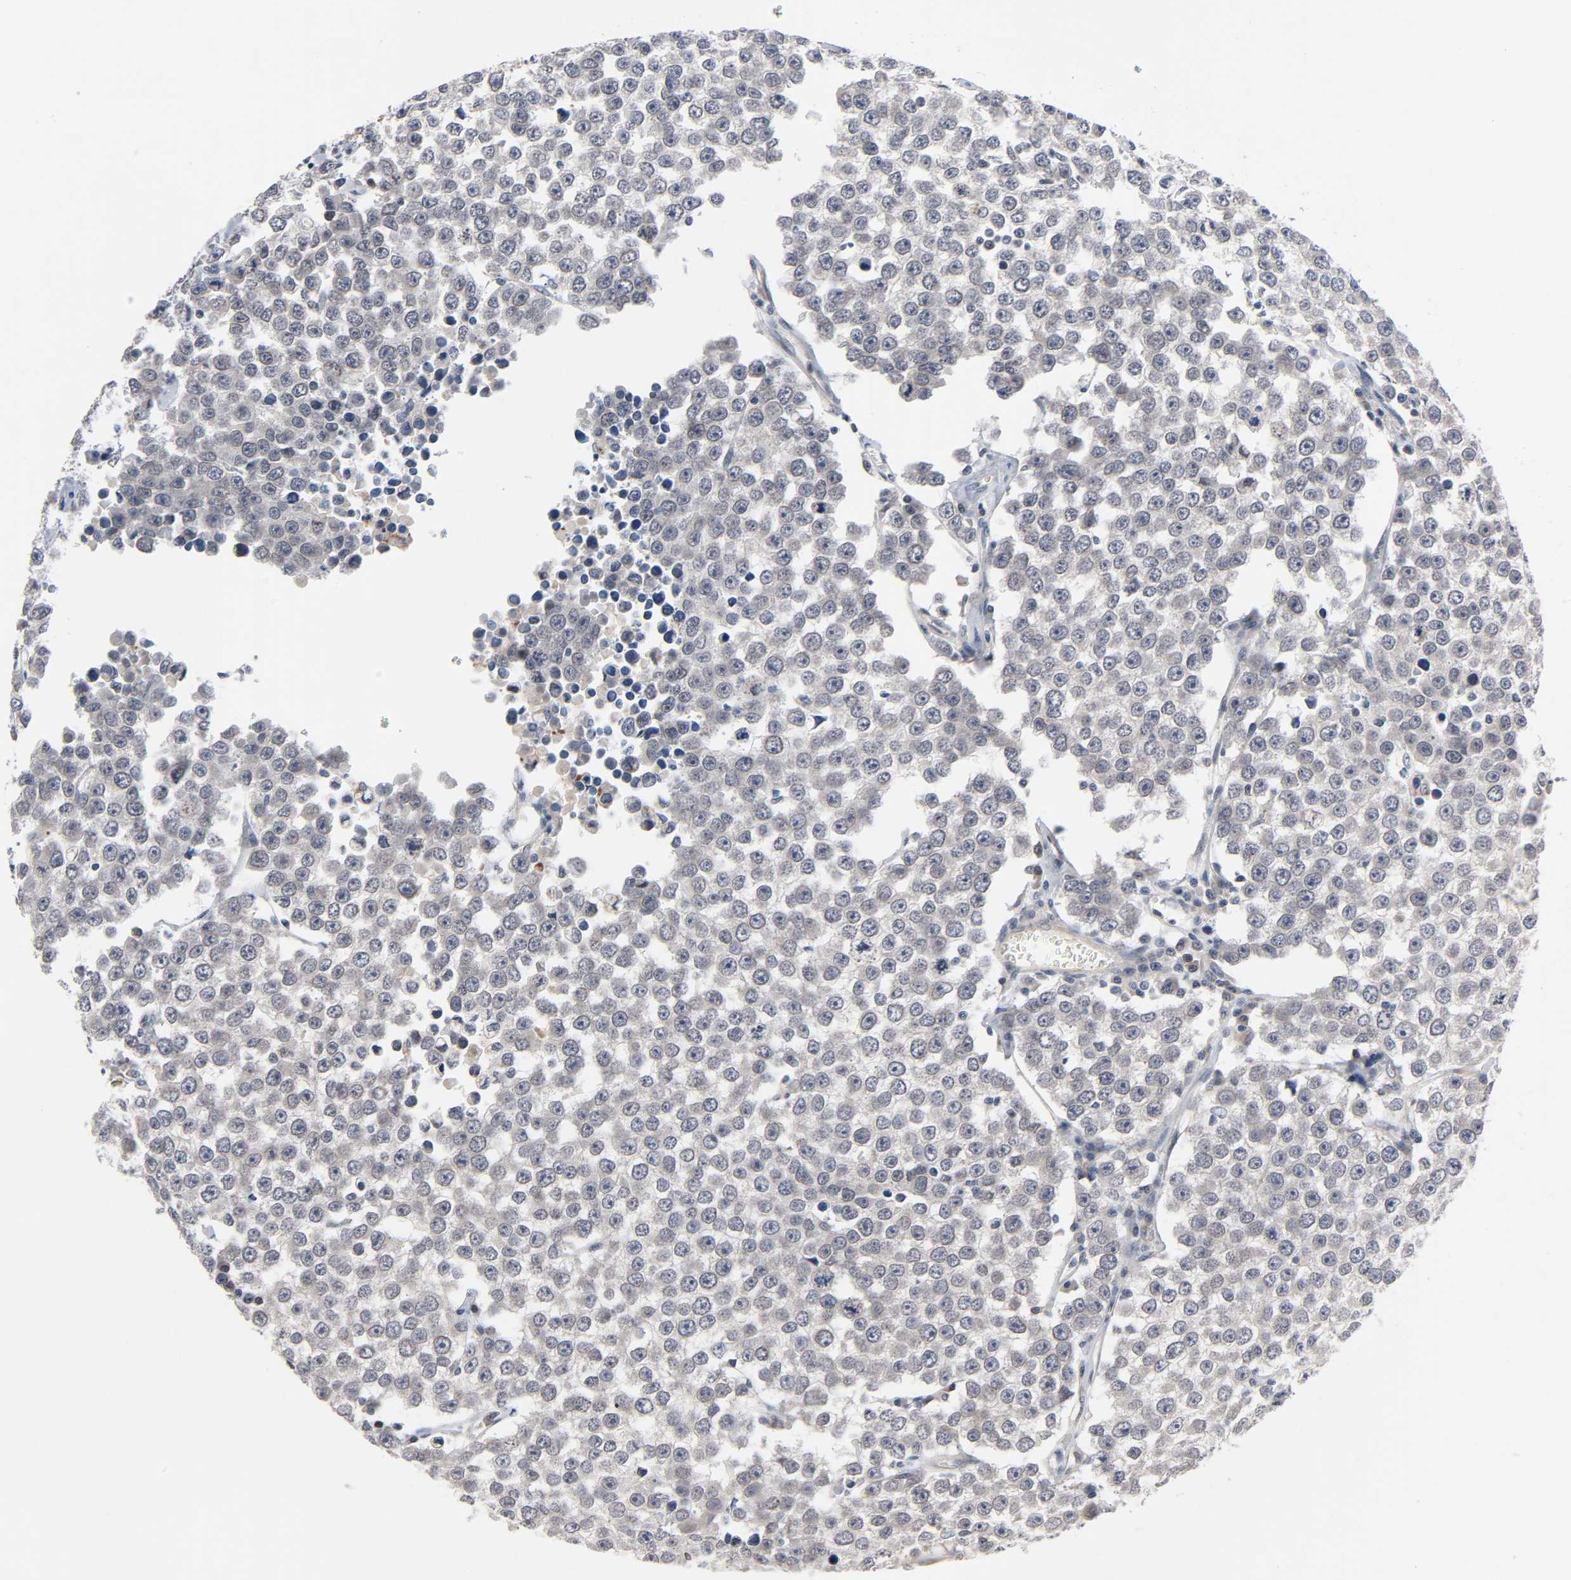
{"staining": {"intensity": "weak", "quantity": "<25%", "location": "cytoplasmic/membranous"}, "tissue": "testis cancer", "cell_type": "Tumor cells", "image_type": "cancer", "snomed": [{"axis": "morphology", "description": "Seminoma, NOS"}, {"axis": "morphology", "description": "Carcinoma, Embryonal, NOS"}, {"axis": "topography", "description": "Testis"}], "caption": "The IHC photomicrograph has no significant positivity in tumor cells of testis cancer (seminoma) tissue.", "gene": "CCDC175", "patient": {"sex": "male", "age": 52}}